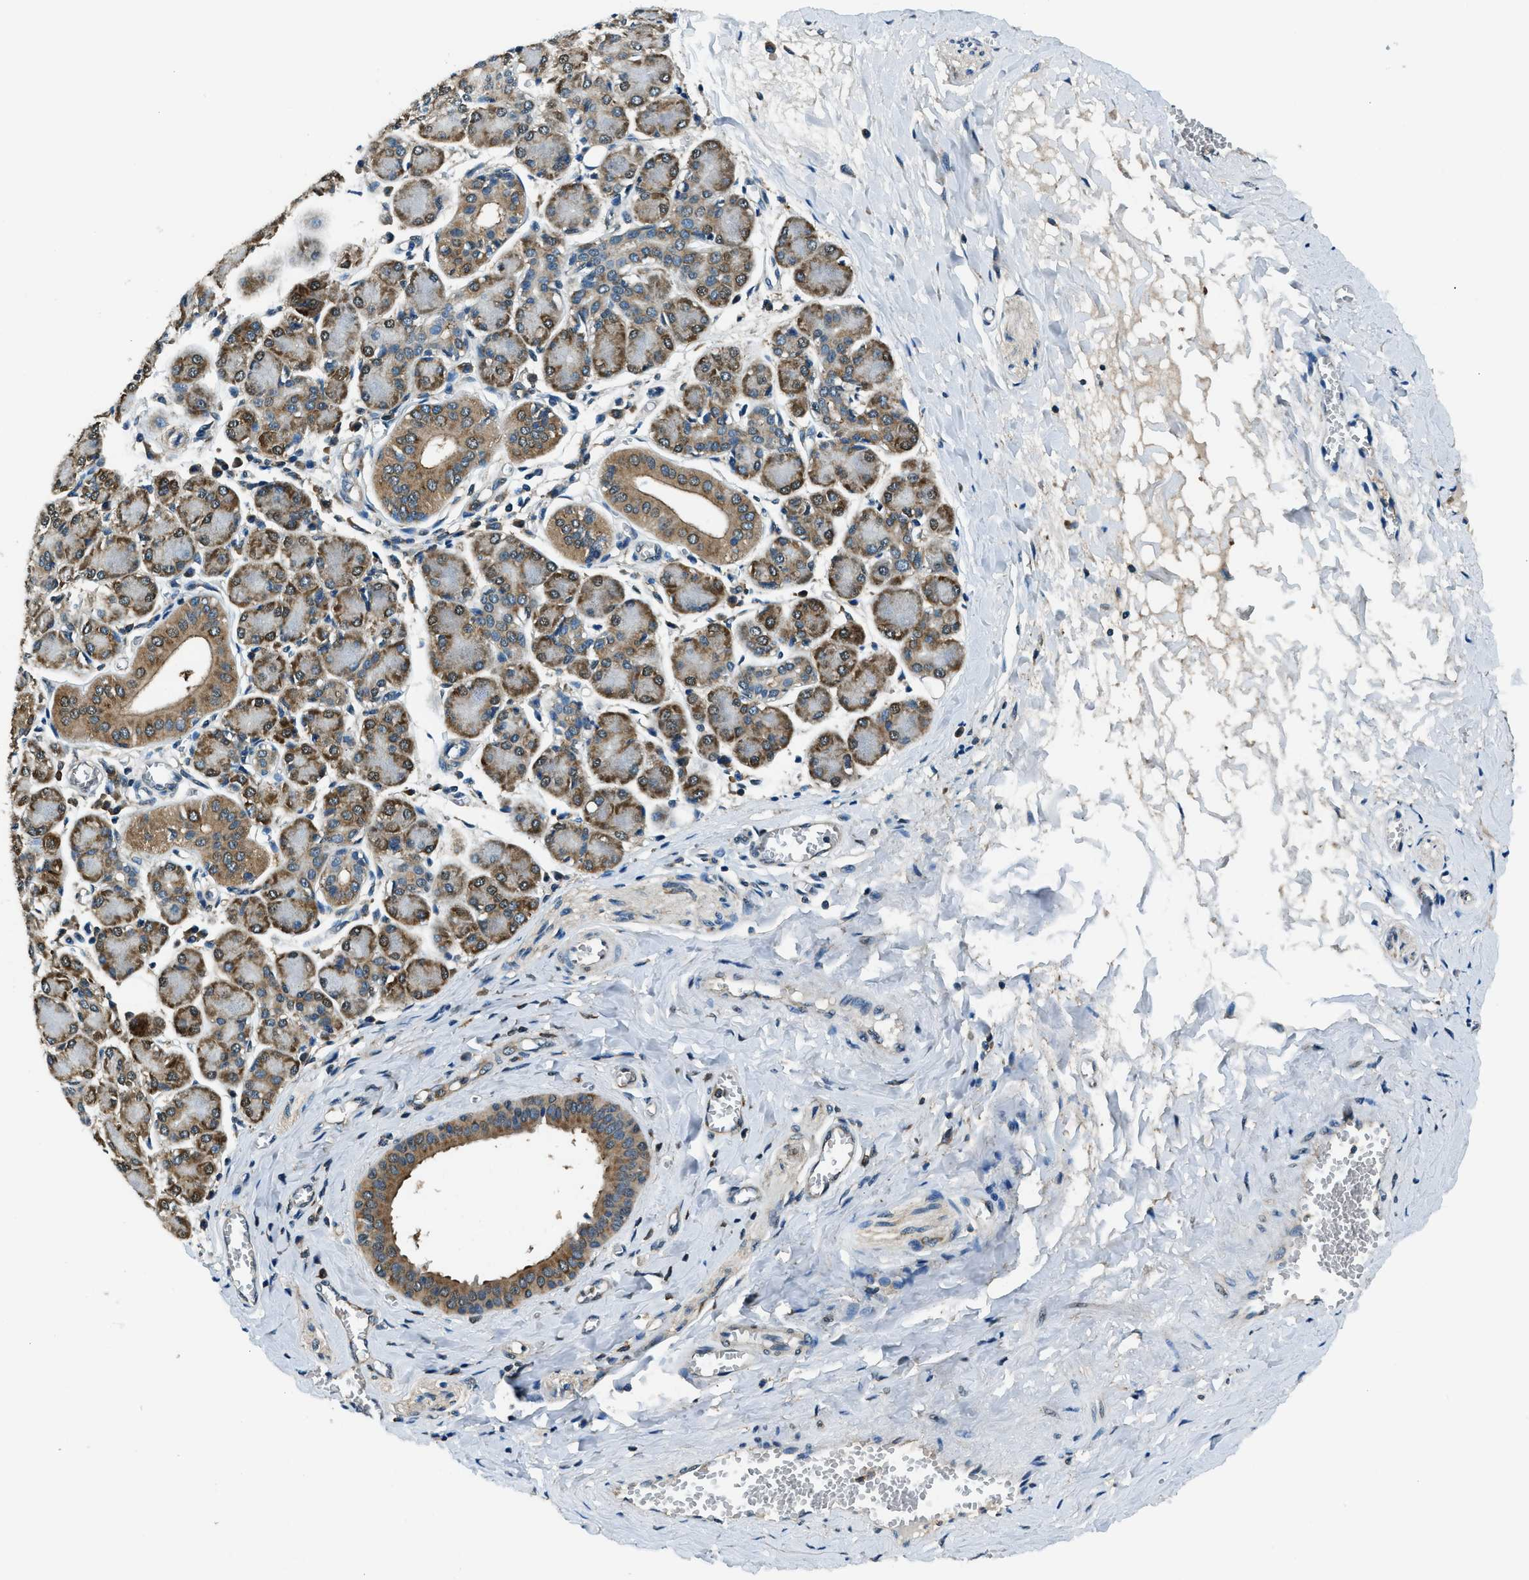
{"staining": {"intensity": "moderate", "quantity": ">75%", "location": "cytoplasmic/membranous"}, "tissue": "salivary gland", "cell_type": "Glandular cells", "image_type": "normal", "snomed": [{"axis": "morphology", "description": "Normal tissue, NOS"}, {"axis": "morphology", "description": "Inflammation, NOS"}, {"axis": "topography", "description": "Lymph node"}, {"axis": "topography", "description": "Salivary gland"}], "caption": "Glandular cells show medium levels of moderate cytoplasmic/membranous staining in about >75% of cells in benign salivary gland.", "gene": "ARFGAP2", "patient": {"sex": "male", "age": 3}}